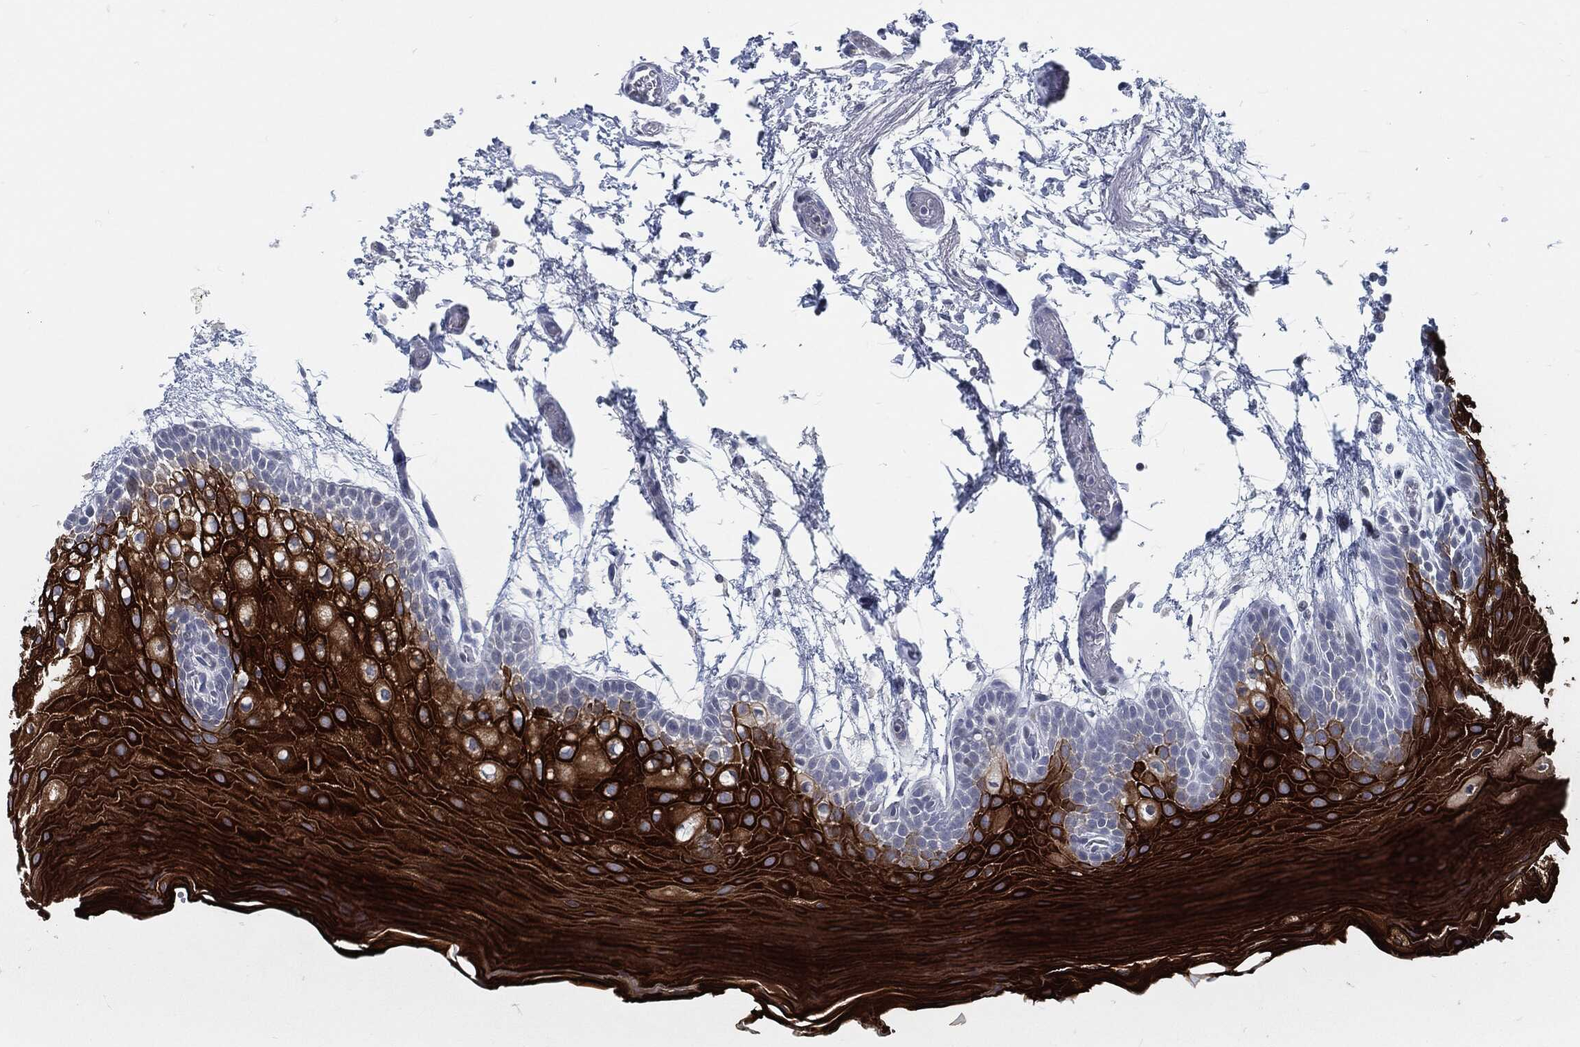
{"staining": {"intensity": "strong", "quantity": "25%-75%", "location": "cytoplasmic/membranous"}, "tissue": "oral mucosa", "cell_type": "Squamous epithelial cells", "image_type": "normal", "snomed": [{"axis": "morphology", "description": "Normal tissue, NOS"}, {"axis": "topography", "description": "Oral tissue"}], "caption": "The photomicrograph demonstrates staining of unremarkable oral mucosa, revealing strong cytoplasmic/membranous protein staining (brown color) within squamous epithelial cells.", "gene": "PROM1", "patient": {"sex": "male", "age": 62}}